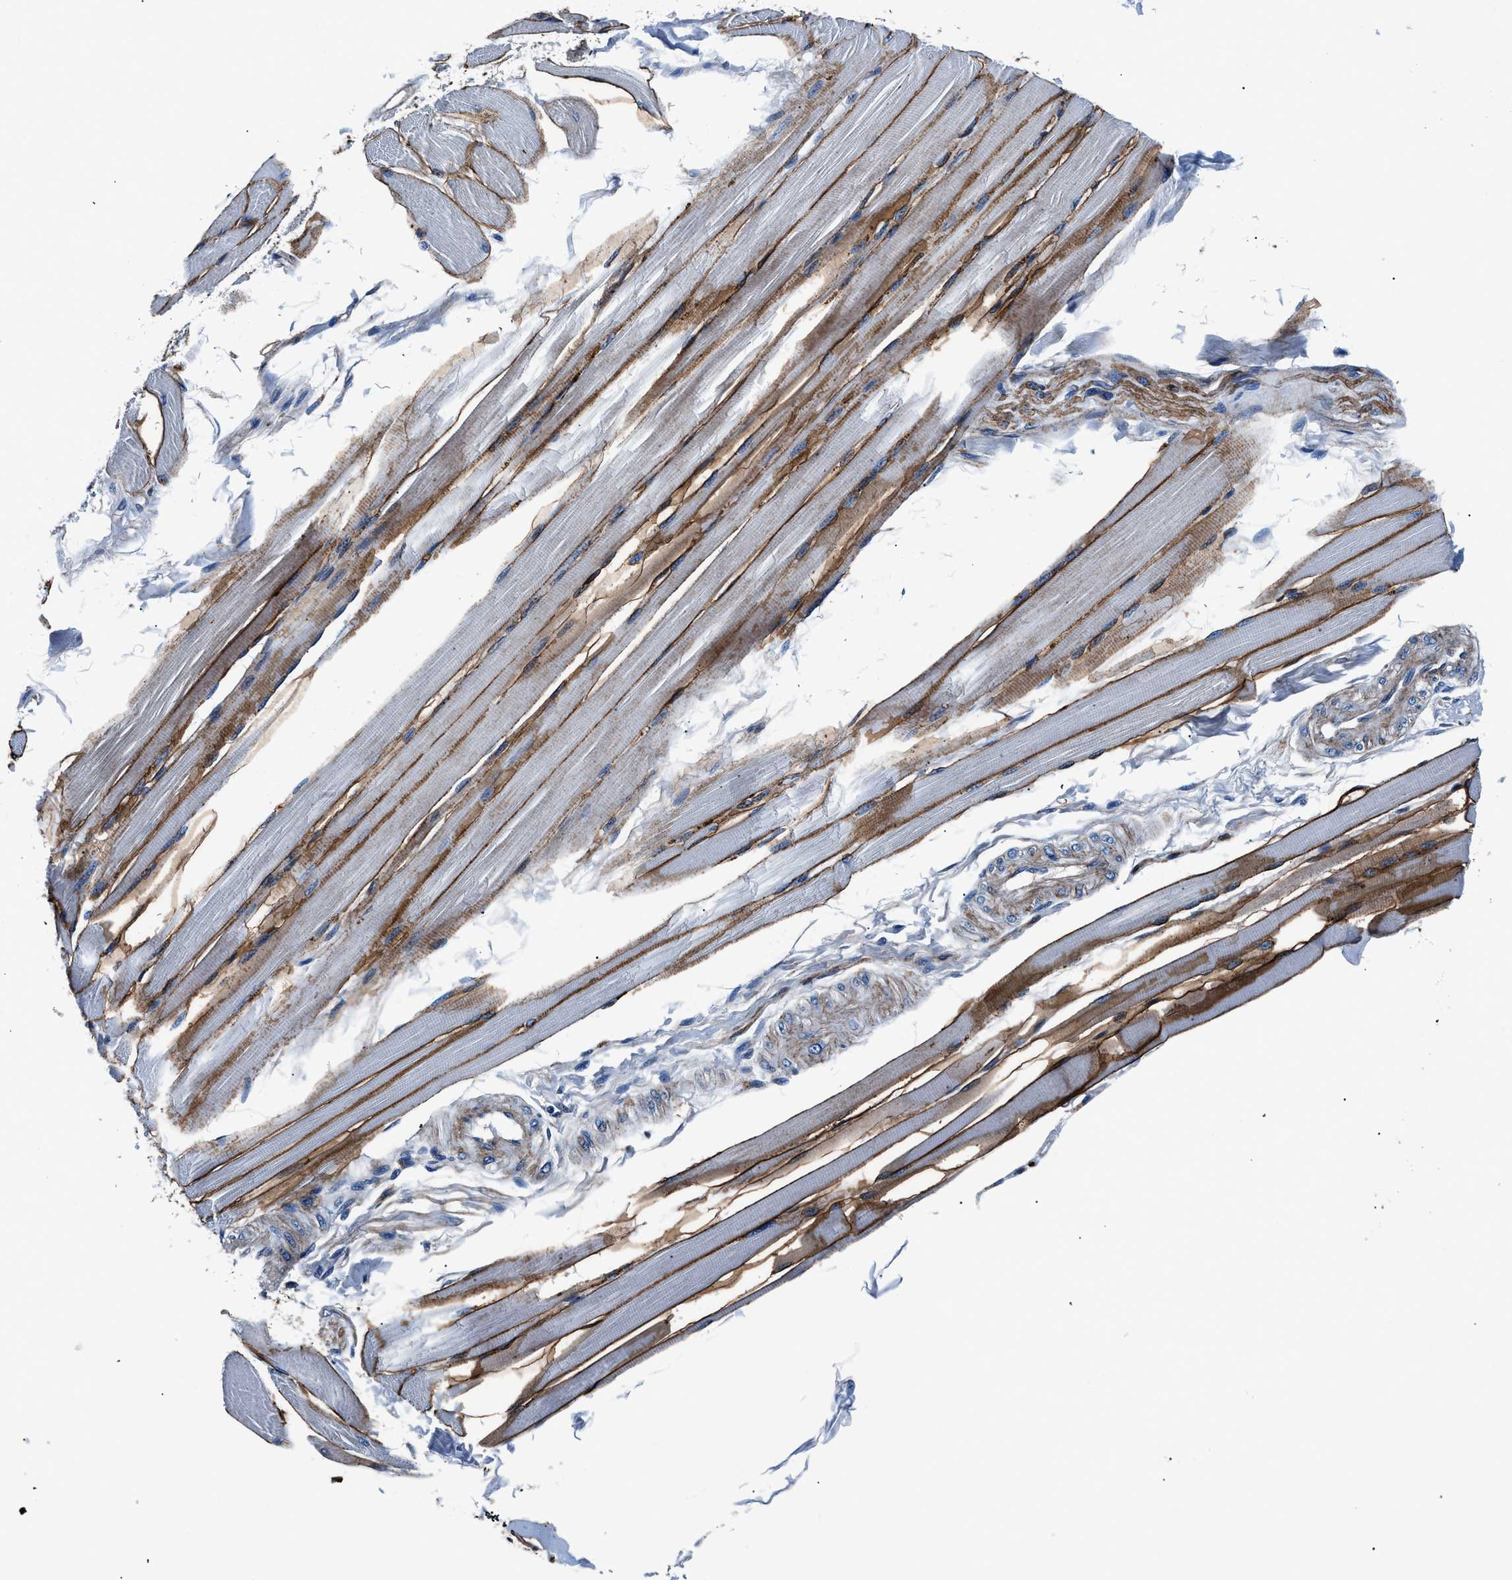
{"staining": {"intensity": "moderate", "quantity": ">75%", "location": "cytoplasmic/membranous"}, "tissue": "skeletal muscle", "cell_type": "Myocytes", "image_type": "normal", "snomed": [{"axis": "morphology", "description": "Normal tissue, NOS"}, {"axis": "topography", "description": "Skeletal muscle"}, {"axis": "topography", "description": "Peripheral nerve tissue"}], "caption": "IHC of unremarkable skeletal muscle displays medium levels of moderate cytoplasmic/membranous staining in about >75% of myocytes.", "gene": "DAG1", "patient": {"sex": "female", "age": 84}}